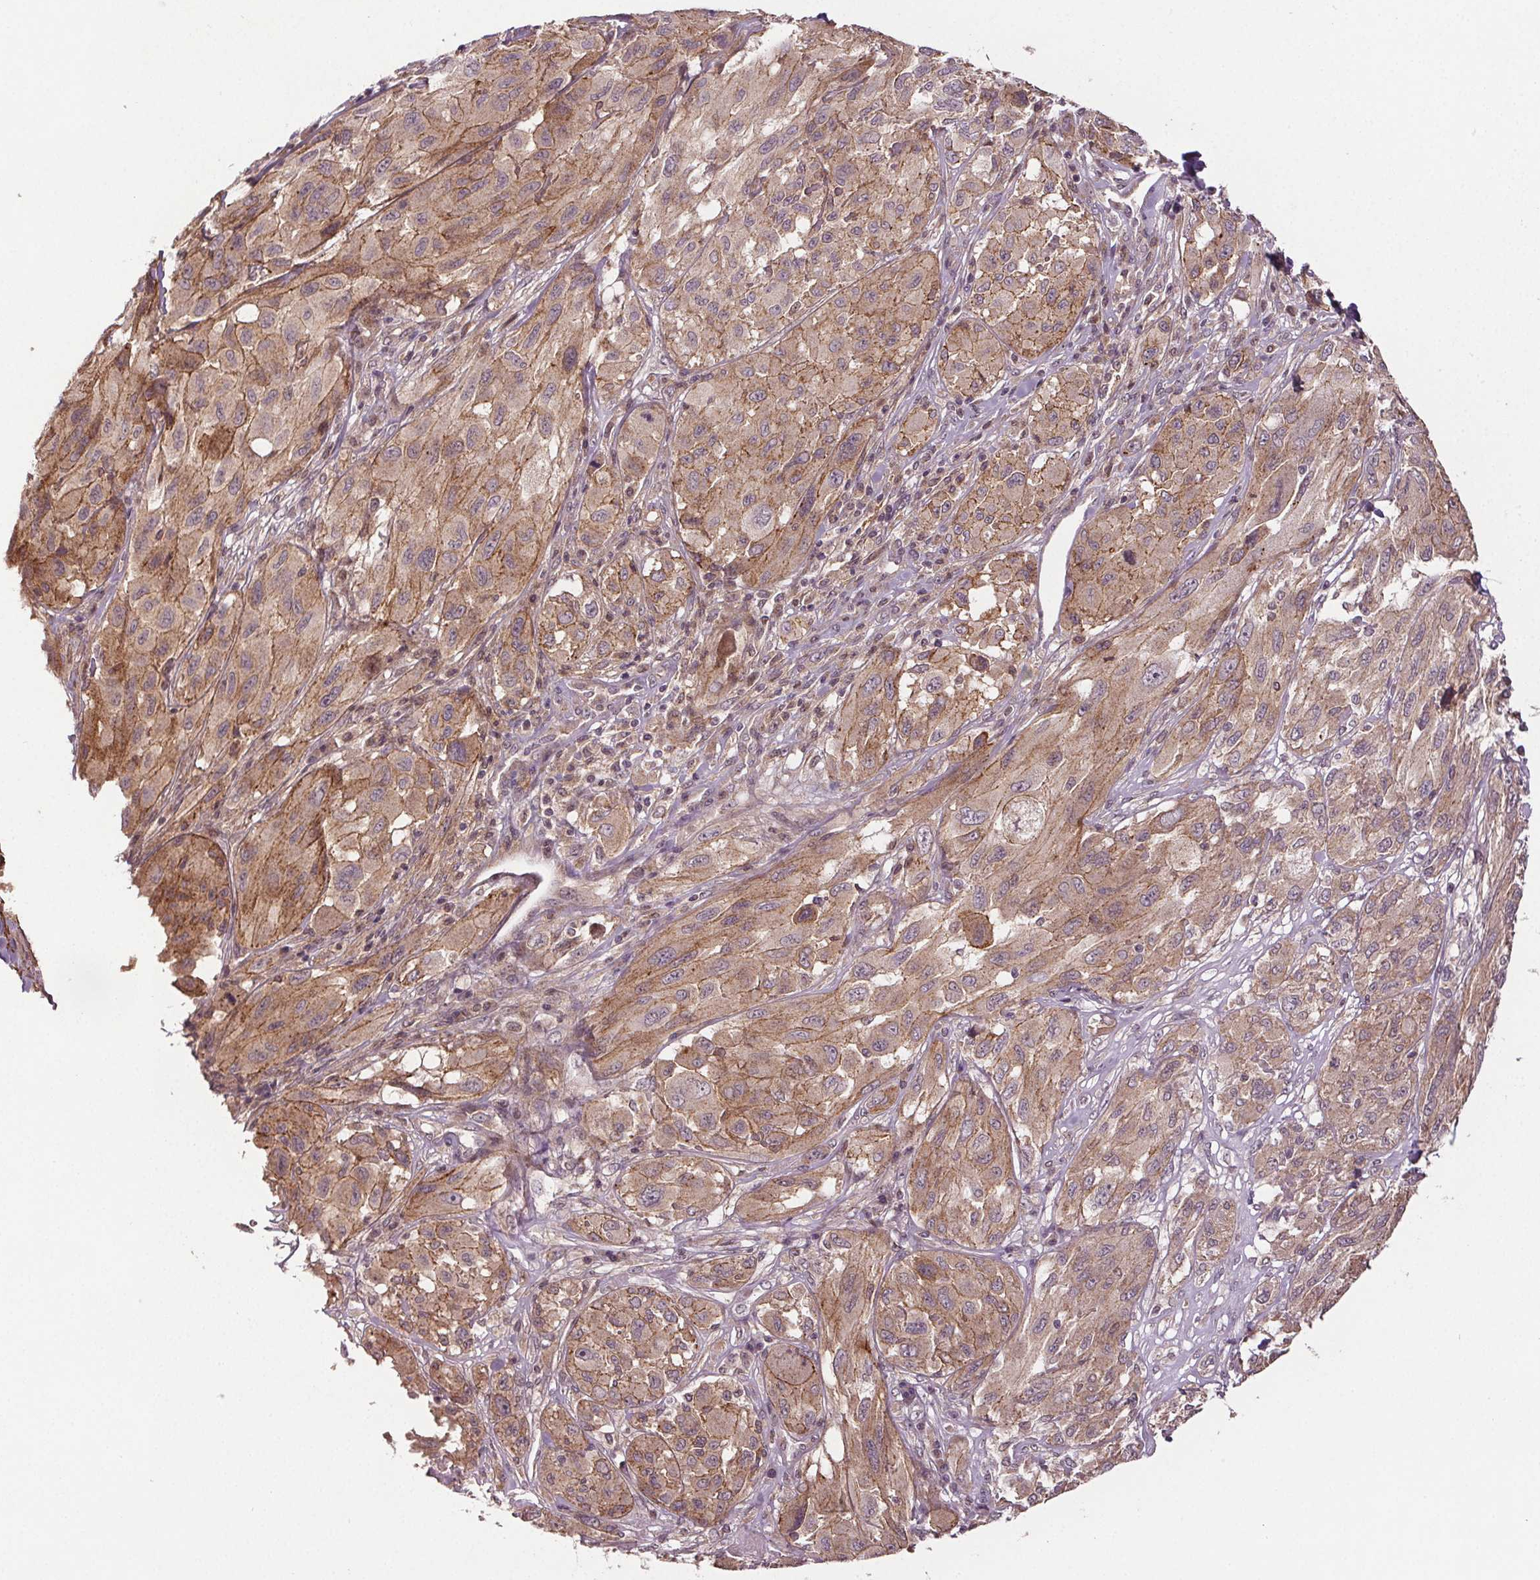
{"staining": {"intensity": "moderate", "quantity": ">75%", "location": "cytoplasmic/membranous"}, "tissue": "melanoma", "cell_type": "Tumor cells", "image_type": "cancer", "snomed": [{"axis": "morphology", "description": "Malignant melanoma, NOS"}, {"axis": "topography", "description": "Skin"}], "caption": "Immunohistochemistry of malignant melanoma reveals medium levels of moderate cytoplasmic/membranous staining in about >75% of tumor cells. (DAB (3,3'-diaminobenzidine) IHC, brown staining for protein, blue staining for nuclei).", "gene": "EPHB3", "patient": {"sex": "female", "age": 91}}